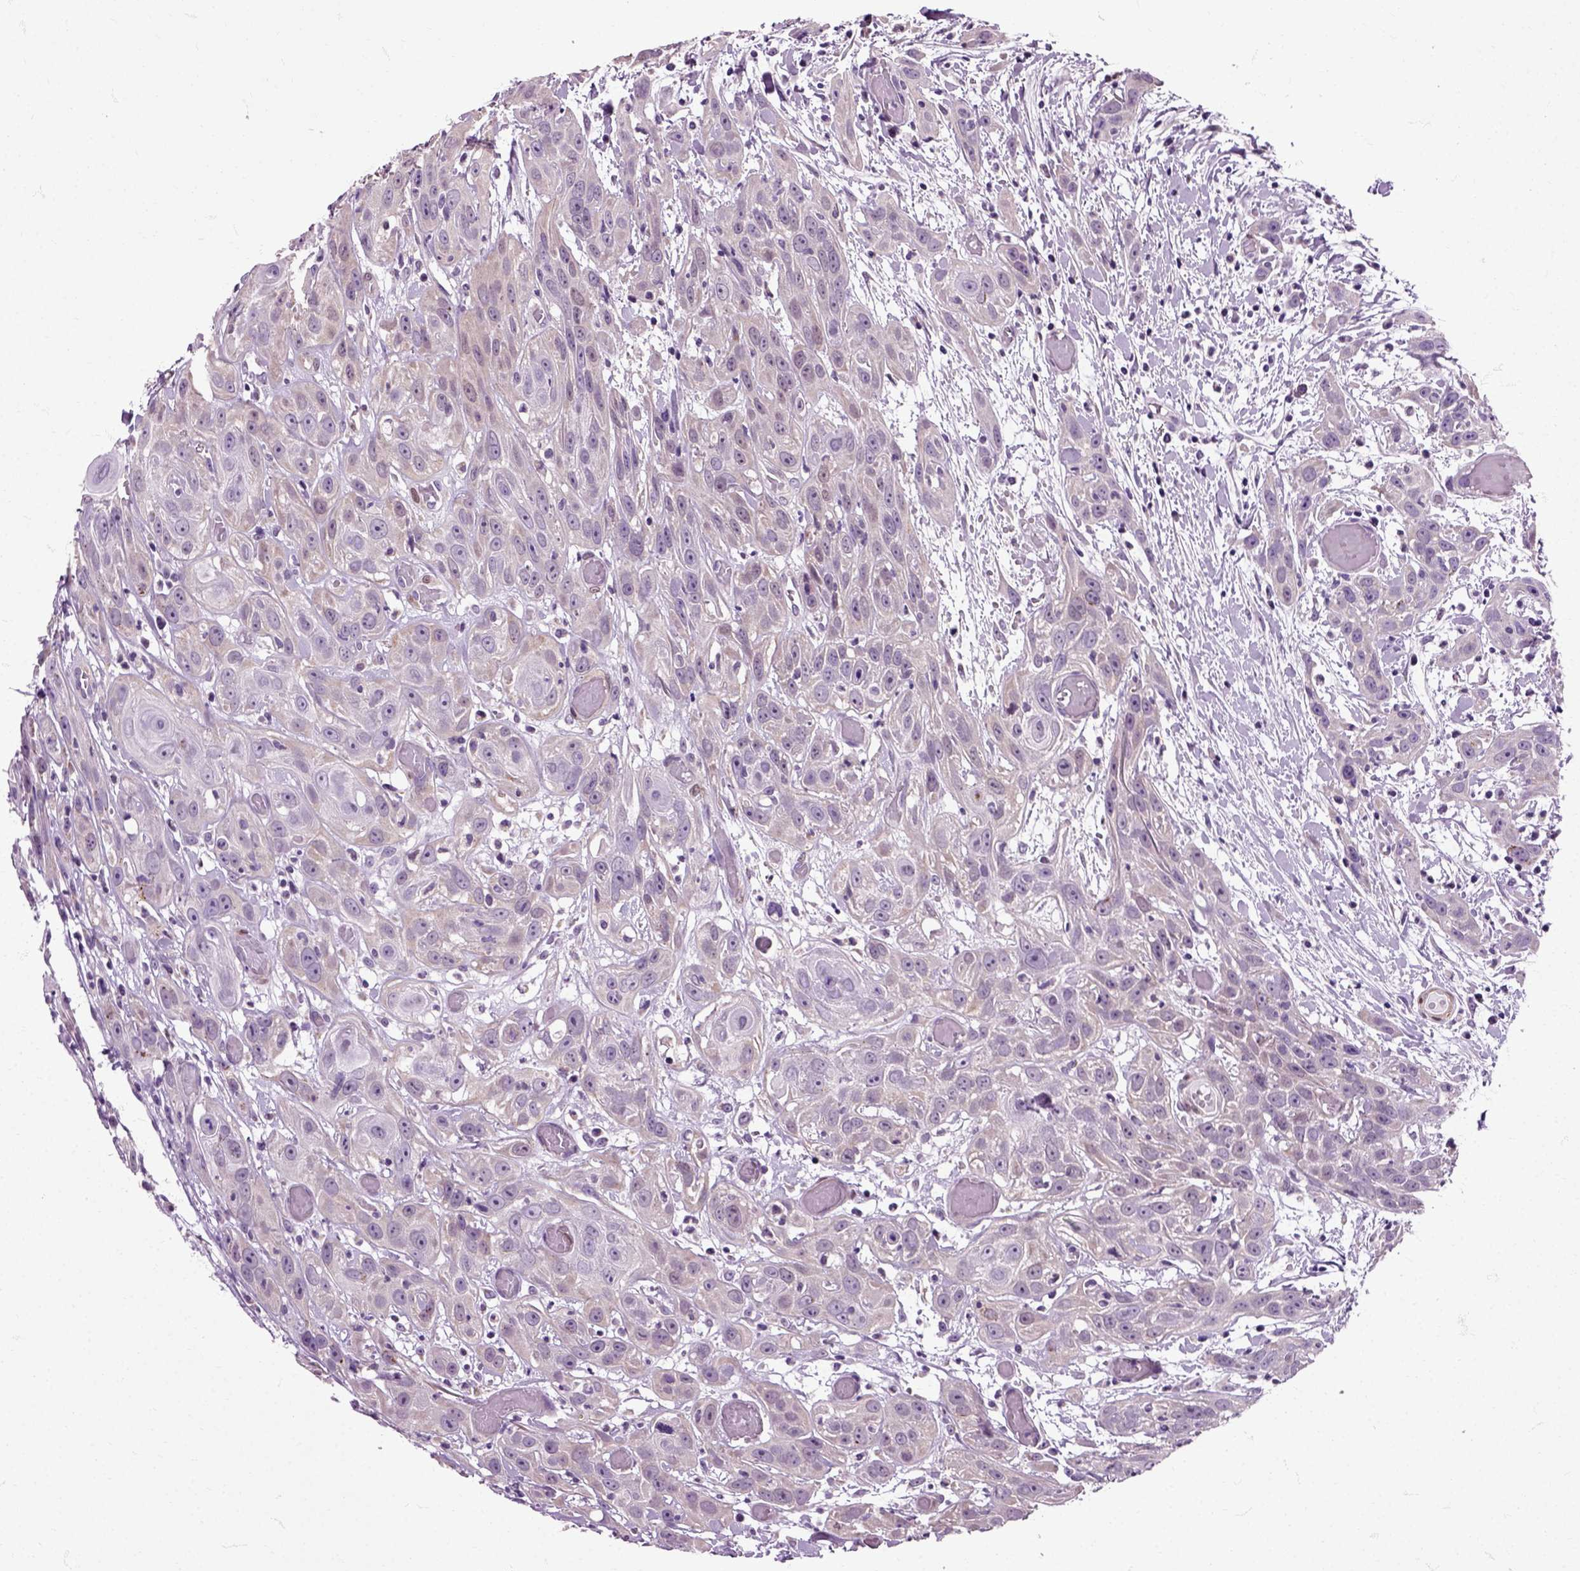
{"staining": {"intensity": "weak", "quantity": "<25%", "location": "cytoplasmic/membranous"}, "tissue": "head and neck cancer", "cell_type": "Tumor cells", "image_type": "cancer", "snomed": [{"axis": "morphology", "description": "Normal tissue, NOS"}, {"axis": "morphology", "description": "Squamous cell carcinoma, NOS"}, {"axis": "topography", "description": "Oral tissue"}, {"axis": "topography", "description": "Salivary gland"}, {"axis": "topography", "description": "Head-Neck"}], "caption": "A high-resolution micrograph shows IHC staining of head and neck cancer (squamous cell carcinoma), which exhibits no significant staining in tumor cells. (DAB (3,3'-diaminobenzidine) immunohistochemistry visualized using brightfield microscopy, high magnification).", "gene": "HSPA2", "patient": {"sex": "female", "age": 62}}